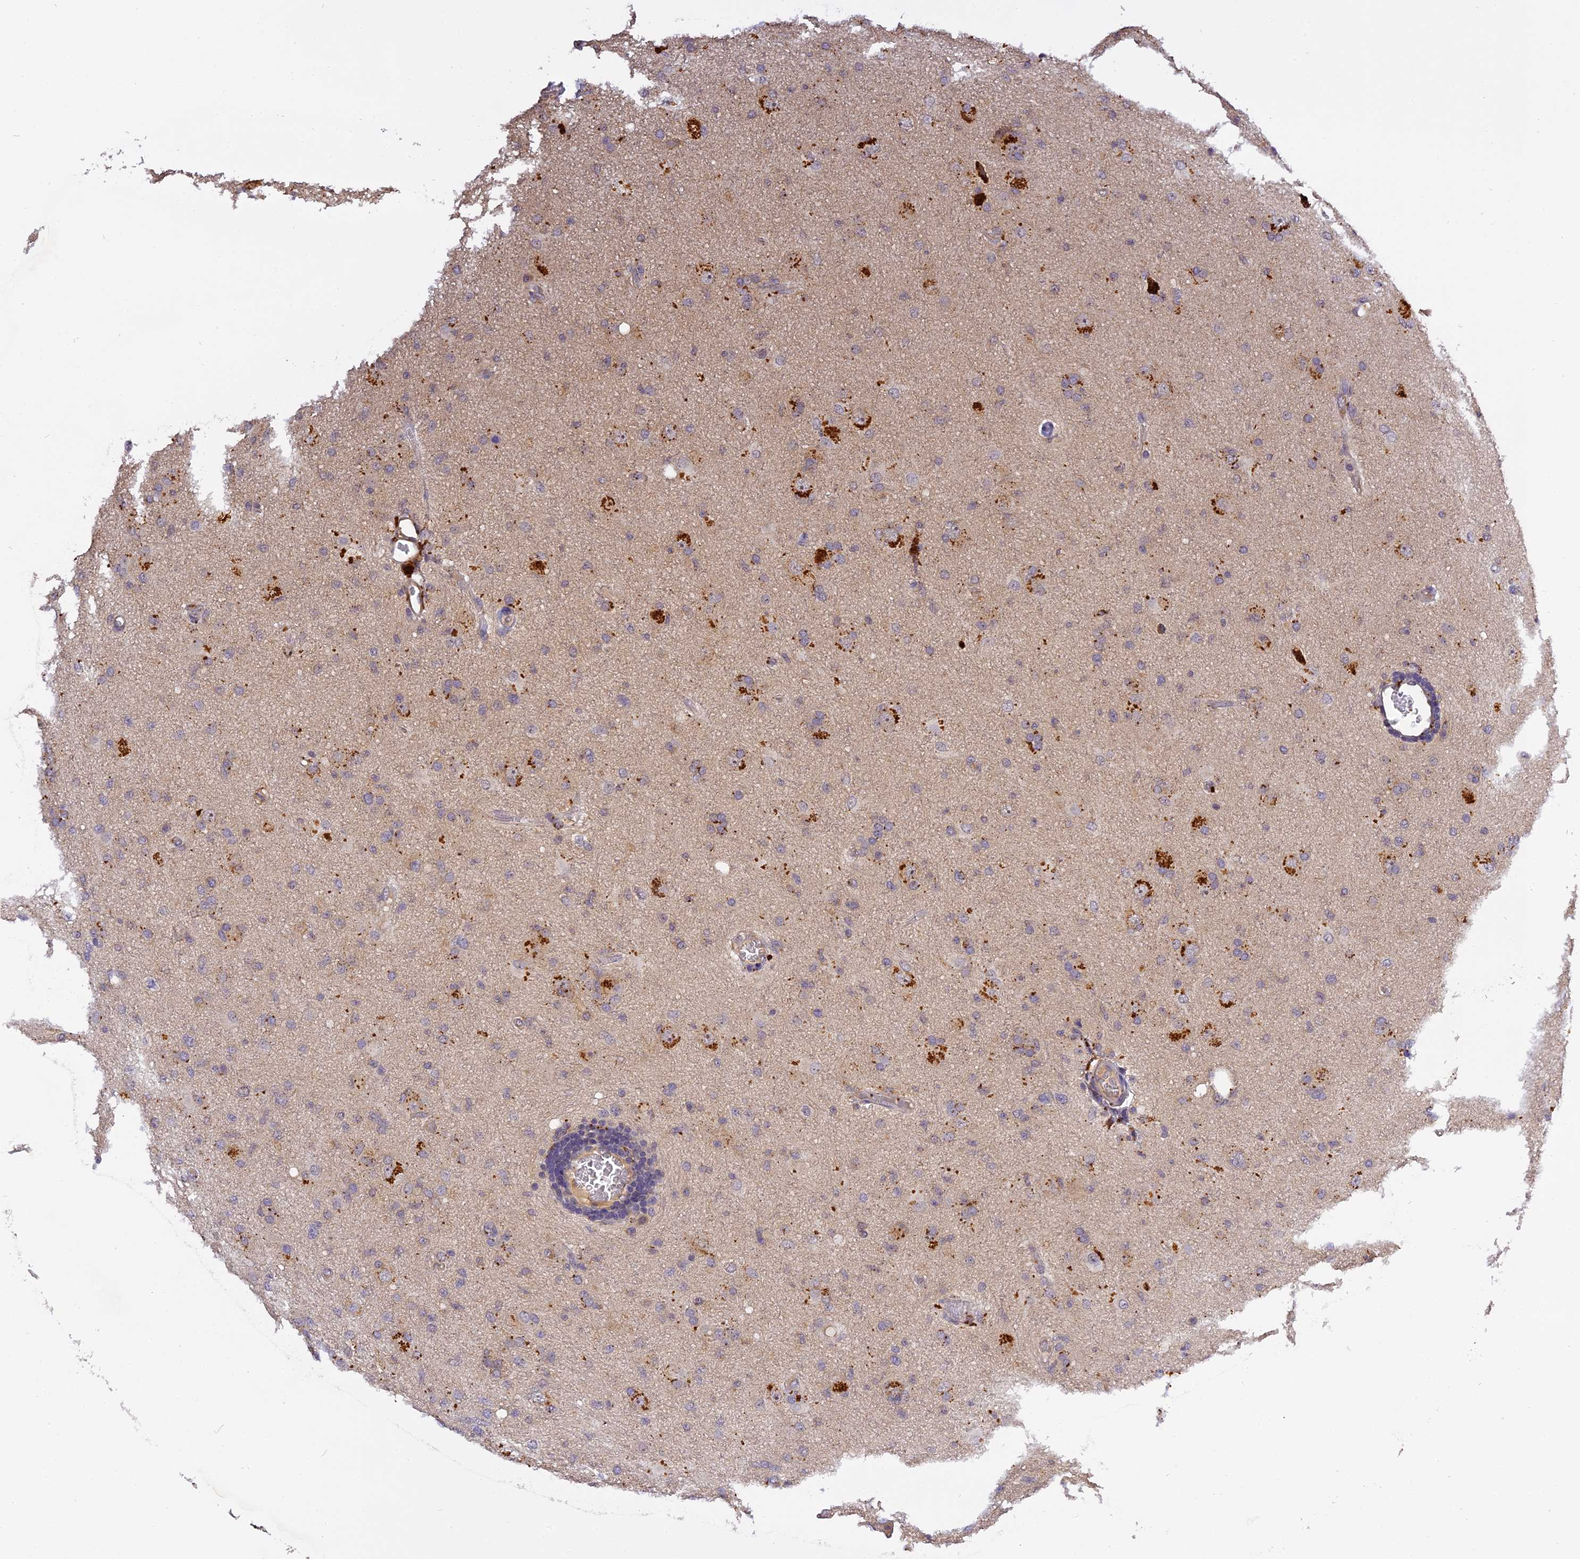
{"staining": {"intensity": "negative", "quantity": "none", "location": "none"}, "tissue": "glioma", "cell_type": "Tumor cells", "image_type": "cancer", "snomed": [{"axis": "morphology", "description": "Glioma, malignant, High grade"}, {"axis": "topography", "description": "Brain"}], "caption": "This is a histopathology image of immunohistochemistry staining of glioma, which shows no expression in tumor cells. The staining is performed using DAB brown chromogen with nuclei counter-stained in using hematoxylin.", "gene": "FNIP2", "patient": {"sex": "female", "age": 57}}